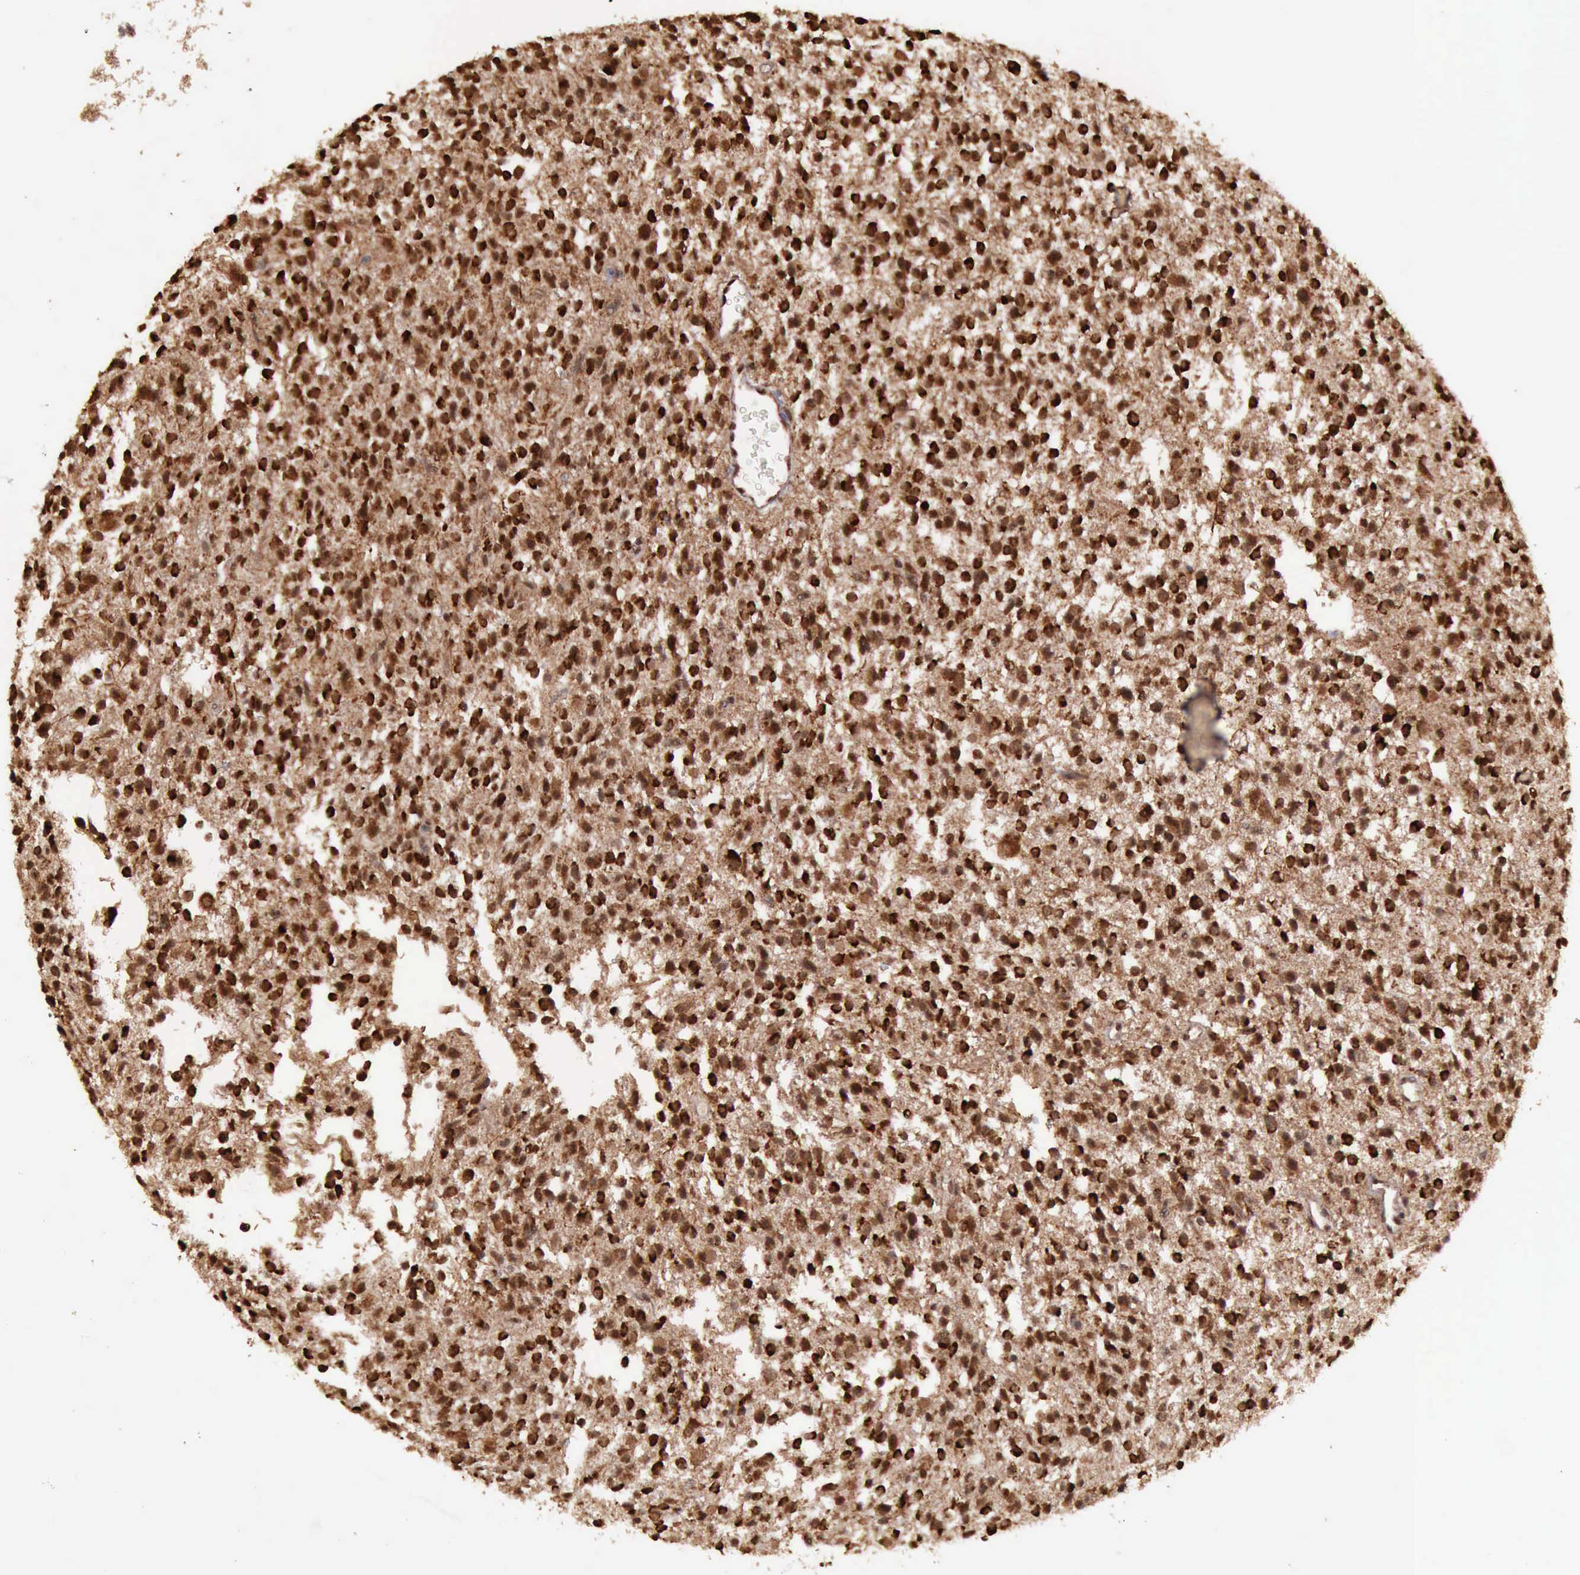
{"staining": {"intensity": "strong", "quantity": ">75%", "location": "cytoplasmic/membranous"}, "tissue": "glioma", "cell_type": "Tumor cells", "image_type": "cancer", "snomed": [{"axis": "morphology", "description": "Glioma, malignant, Low grade"}, {"axis": "topography", "description": "Brain"}], "caption": "Glioma stained with DAB IHC reveals high levels of strong cytoplasmic/membranous expression in about >75% of tumor cells. The staining was performed using DAB to visualize the protein expression in brown, while the nuclei were stained in blue with hematoxylin (Magnification: 20x).", "gene": "ARMCX3", "patient": {"sex": "female", "age": 36}}